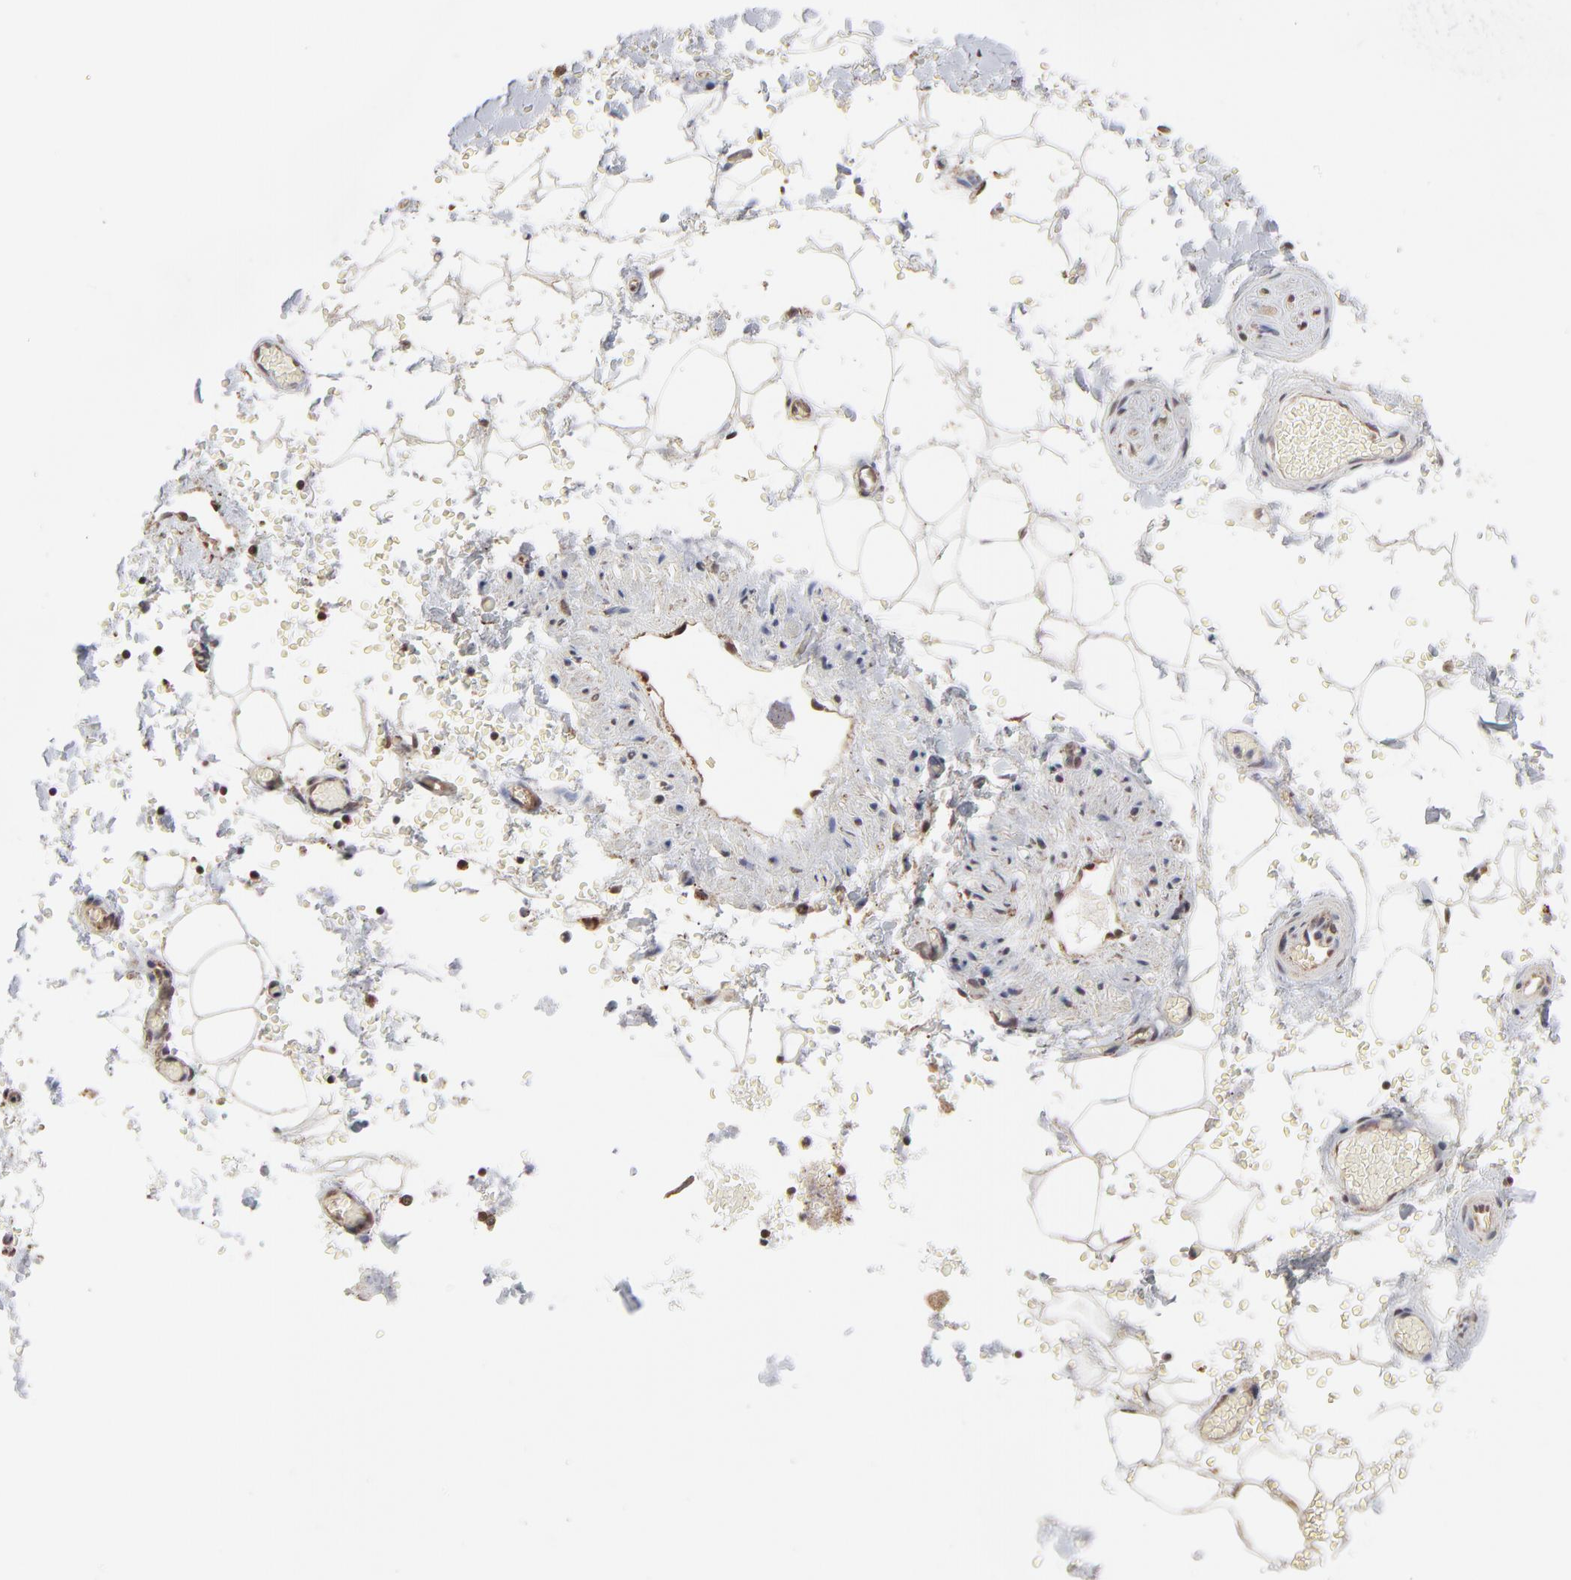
{"staining": {"intensity": "moderate", "quantity": ">75%", "location": "nuclear"}, "tissue": "adipose tissue", "cell_type": "Adipocytes", "image_type": "normal", "snomed": [{"axis": "morphology", "description": "Normal tissue, NOS"}, {"axis": "topography", "description": "Bronchus"}, {"axis": "topography", "description": "Lung"}], "caption": "Adipose tissue was stained to show a protein in brown. There is medium levels of moderate nuclear positivity in about >75% of adipocytes.", "gene": "CHM", "patient": {"sex": "female", "age": 56}}